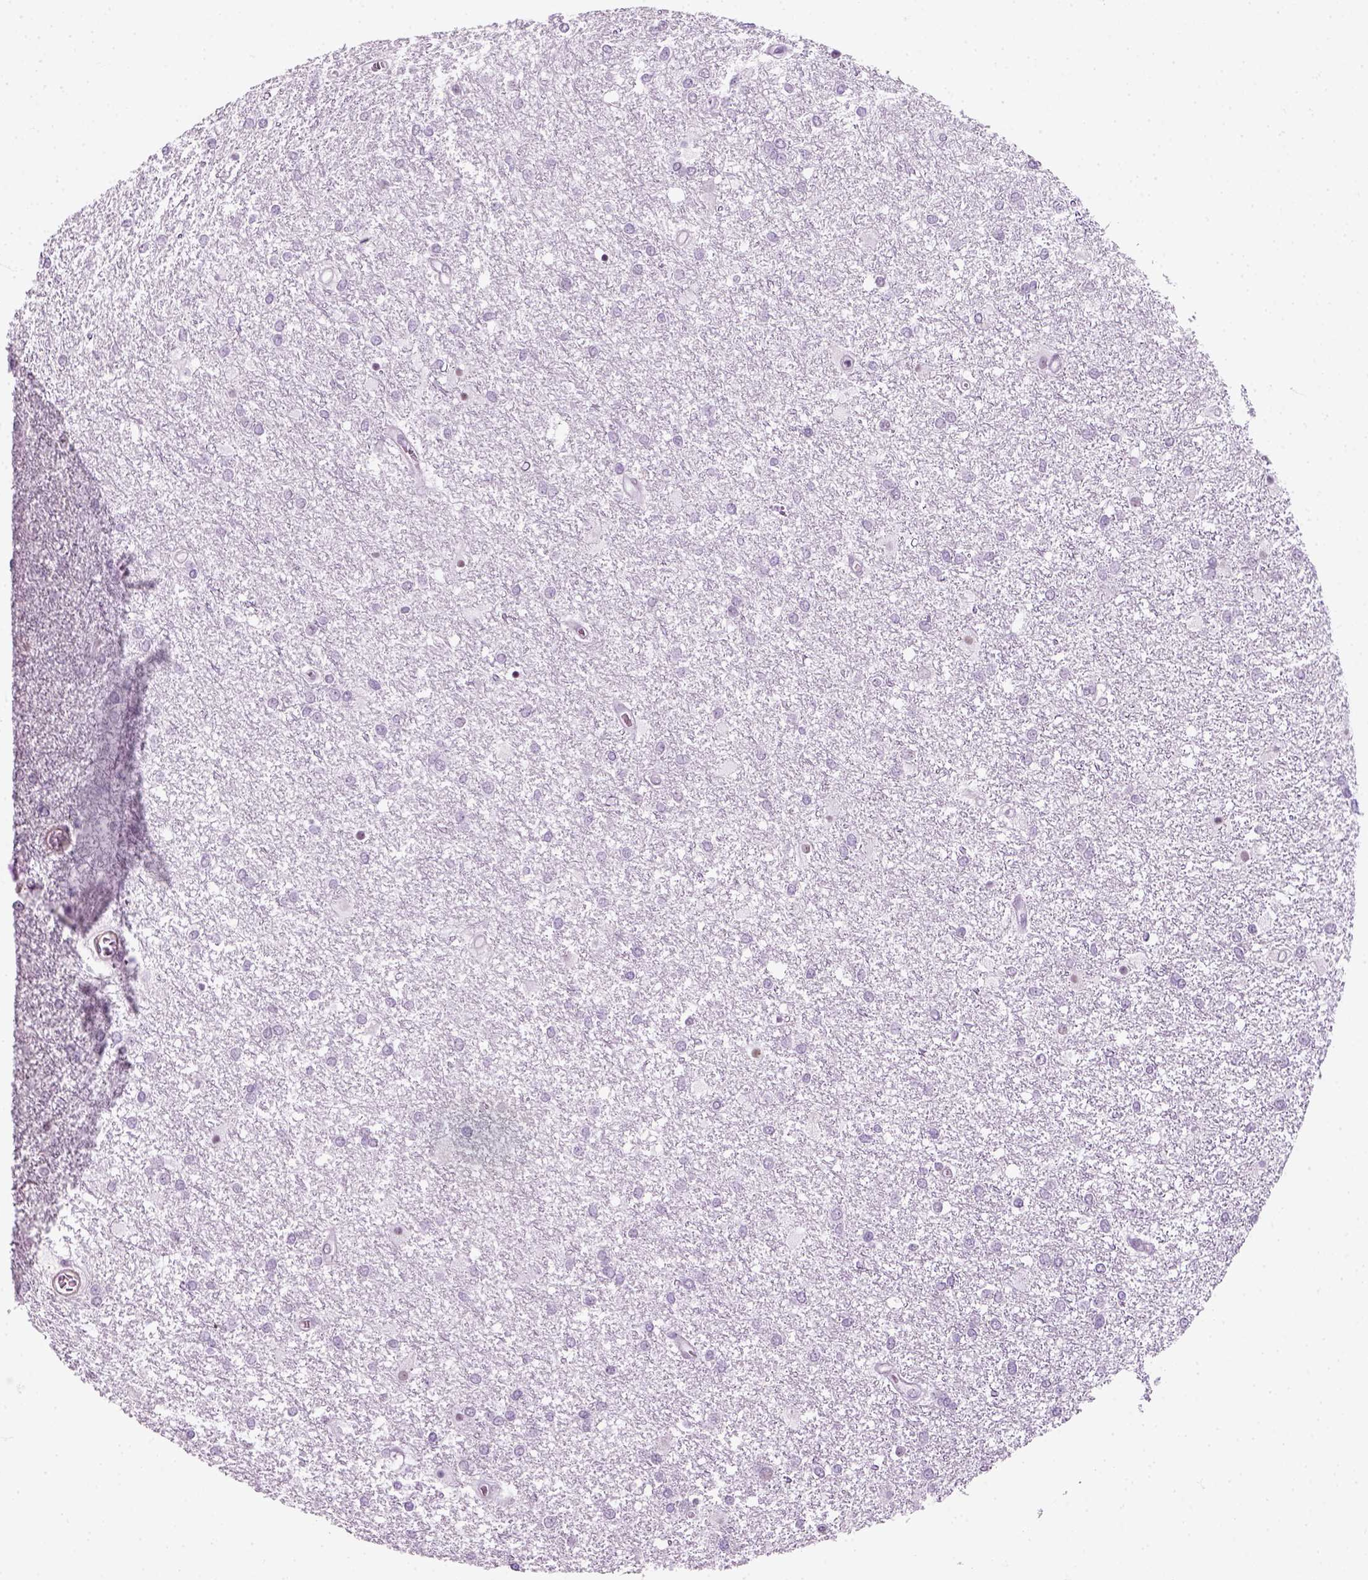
{"staining": {"intensity": "negative", "quantity": "none", "location": "none"}, "tissue": "glioma", "cell_type": "Tumor cells", "image_type": "cancer", "snomed": [{"axis": "morphology", "description": "Glioma, malignant, High grade"}, {"axis": "topography", "description": "Brain"}], "caption": "A micrograph of human glioma is negative for staining in tumor cells.", "gene": "ZNF865", "patient": {"sex": "female", "age": 61}}